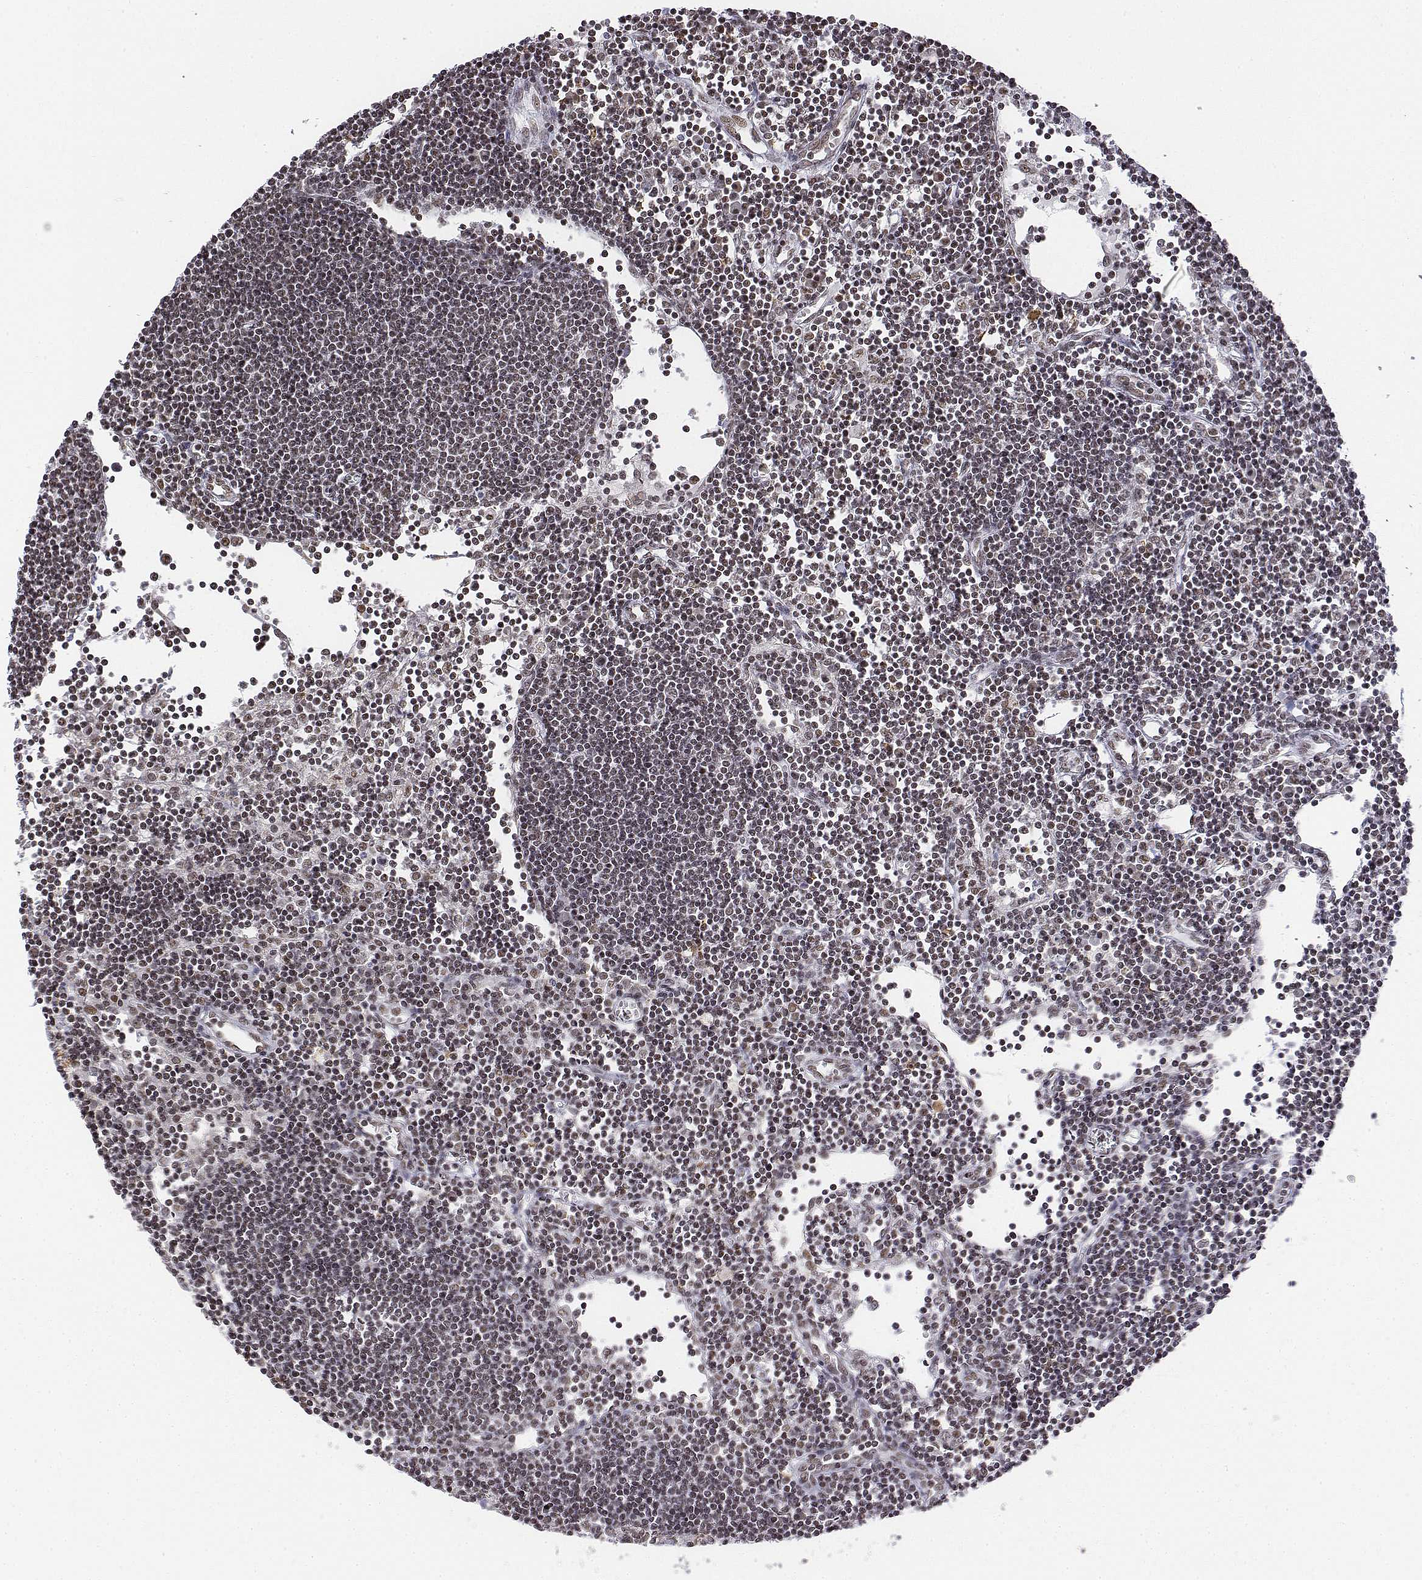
{"staining": {"intensity": "moderate", "quantity": ">75%", "location": "nuclear"}, "tissue": "lymph node", "cell_type": "Germinal center cells", "image_type": "normal", "snomed": [{"axis": "morphology", "description": "Normal tissue, NOS"}, {"axis": "topography", "description": "Lymph node"}], "caption": "DAB (3,3'-diaminobenzidine) immunohistochemical staining of normal human lymph node displays moderate nuclear protein expression in approximately >75% of germinal center cells.", "gene": "SETD1A", "patient": {"sex": "female", "age": 65}}